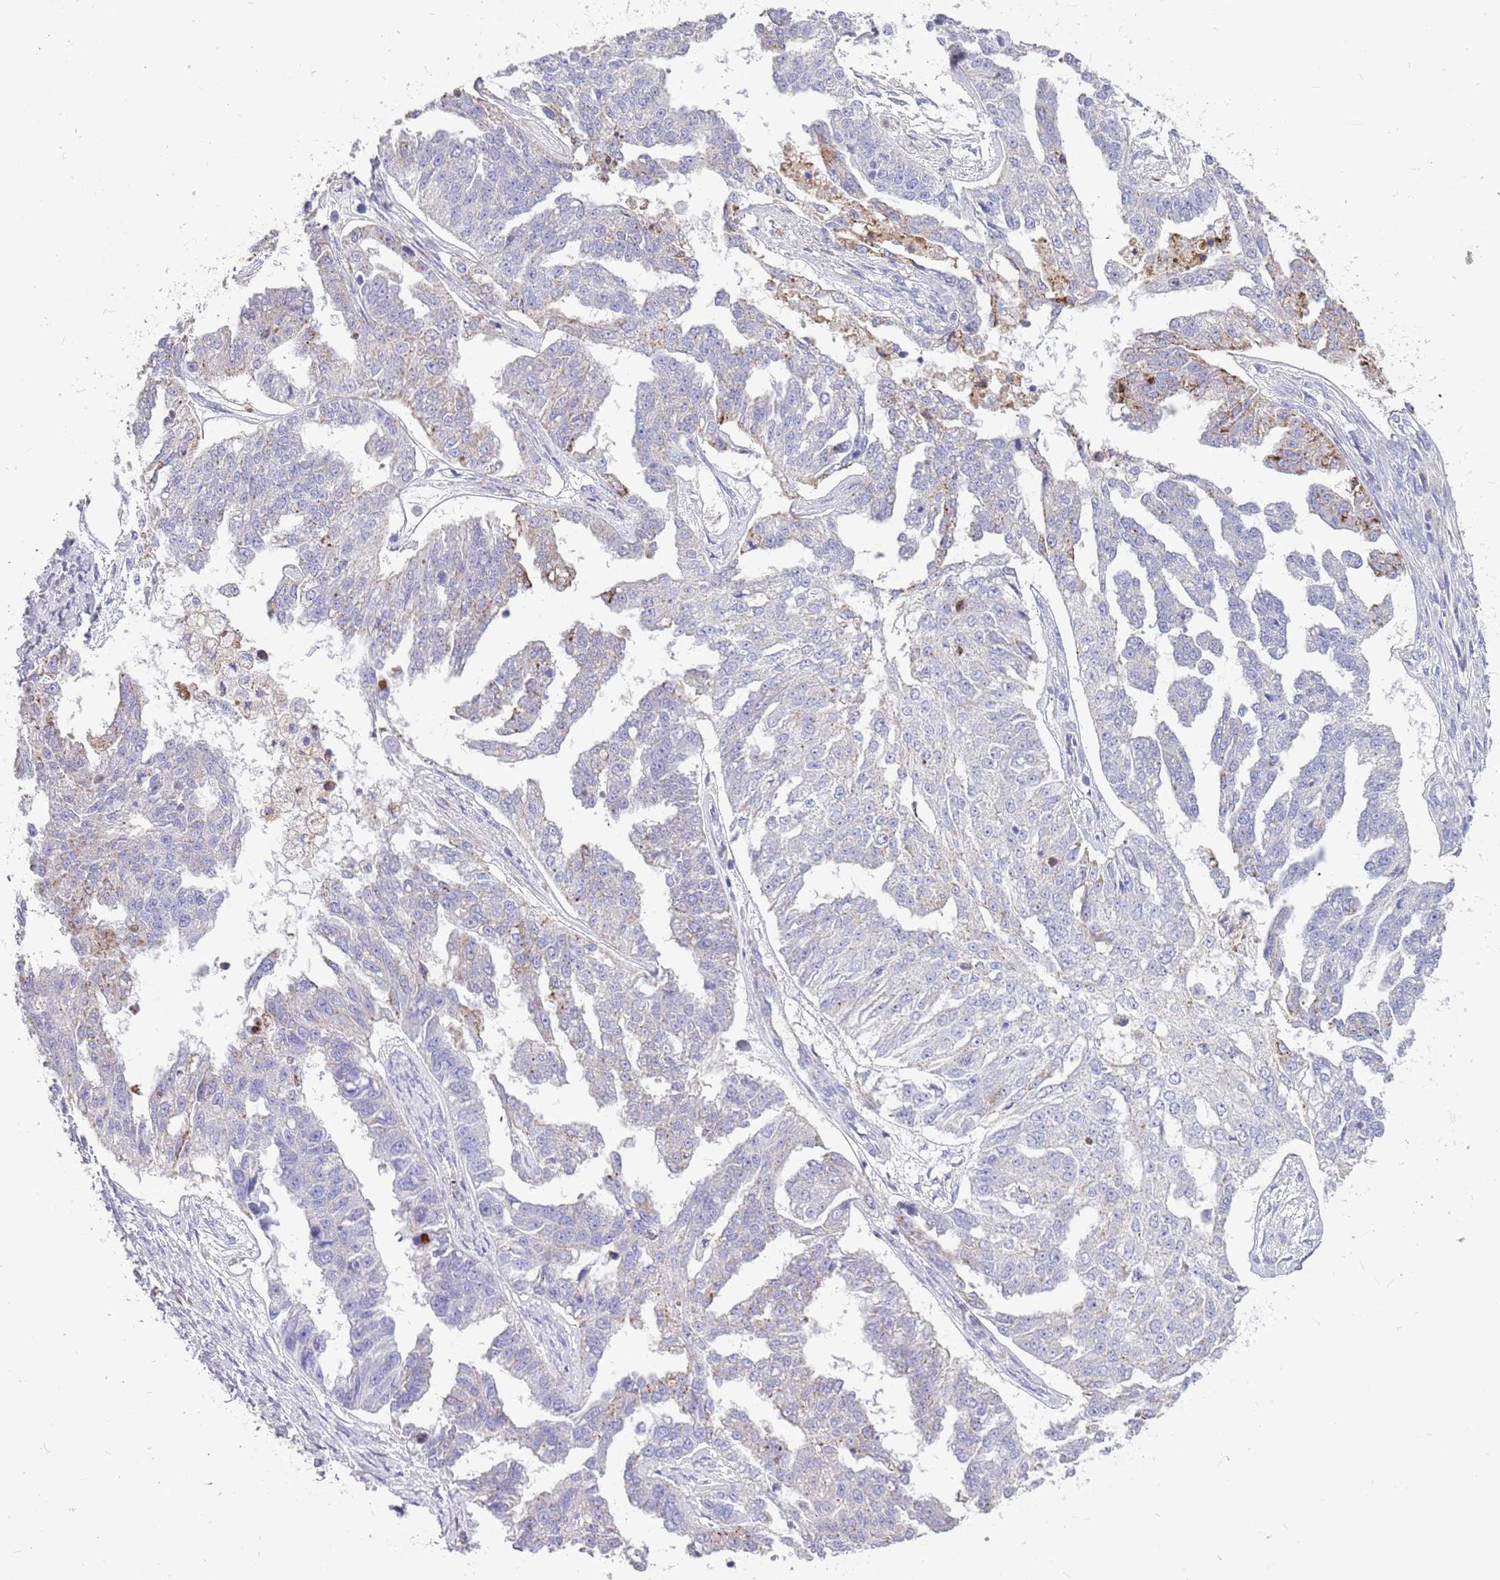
{"staining": {"intensity": "moderate", "quantity": "<25%", "location": "cytoplasmic/membranous"}, "tissue": "ovarian cancer", "cell_type": "Tumor cells", "image_type": "cancer", "snomed": [{"axis": "morphology", "description": "Cystadenocarcinoma, serous, NOS"}, {"axis": "topography", "description": "Ovary"}], "caption": "Ovarian cancer (serous cystadenocarcinoma) stained with a brown dye reveals moderate cytoplasmic/membranous positive staining in approximately <25% of tumor cells.", "gene": "ZDHHC1", "patient": {"sex": "female", "age": 58}}